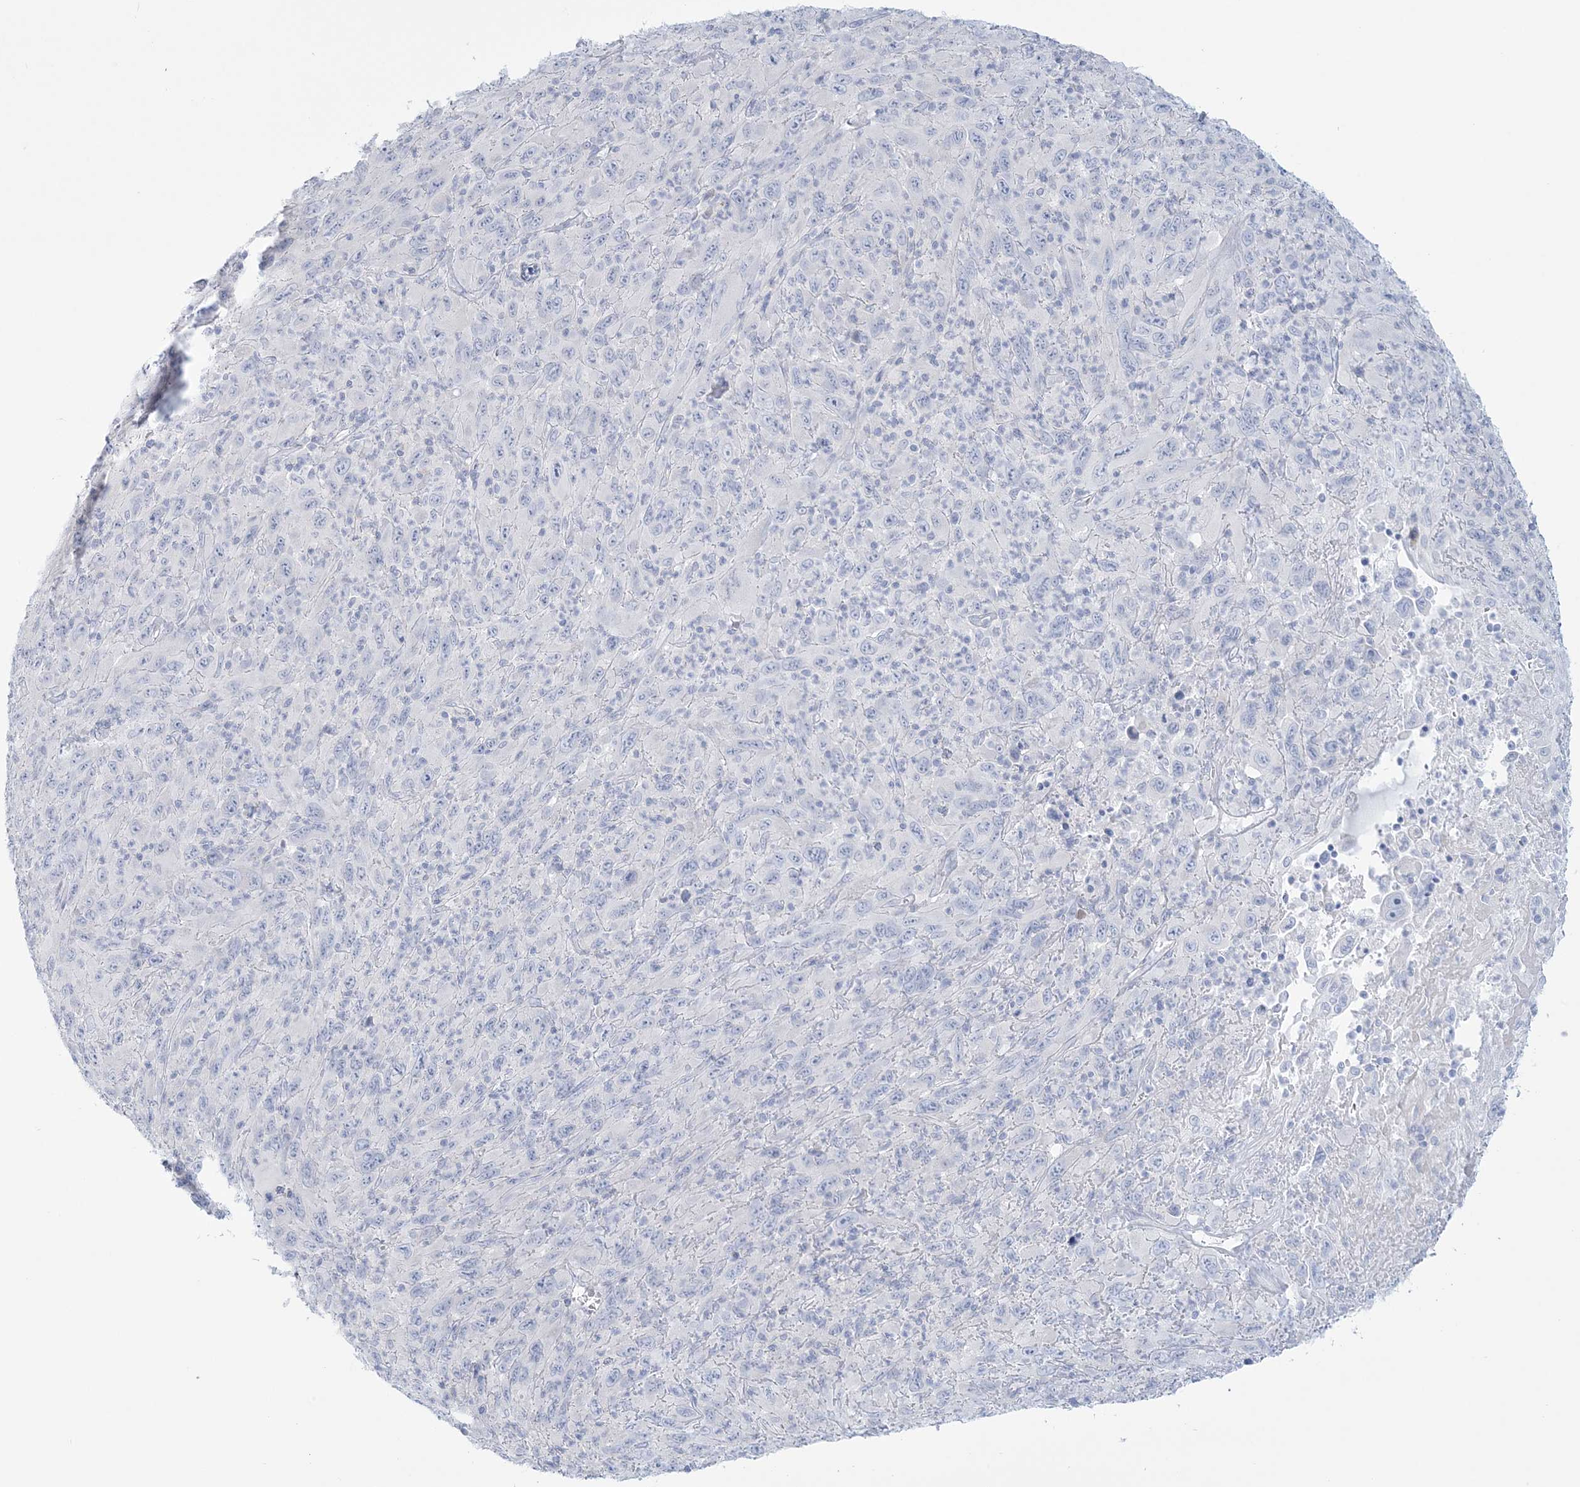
{"staining": {"intensity": "negative", "quantity": "none", "location": "none"}, "tissue": "melanoma", "cell_type": "Tumor cells", "image_type": "cancer", "snomed": [{"axis": "morphology", "description": "Malignant melanoma, Metastatic site"}, {"axis": "topography", "description": "Skin"}], "caption": "Melanoma stained for a protein using immunohistochemistry displays no staining tumor cells.", "gene": "ADGB", "patient": {"sex": "female", "age": 56}}